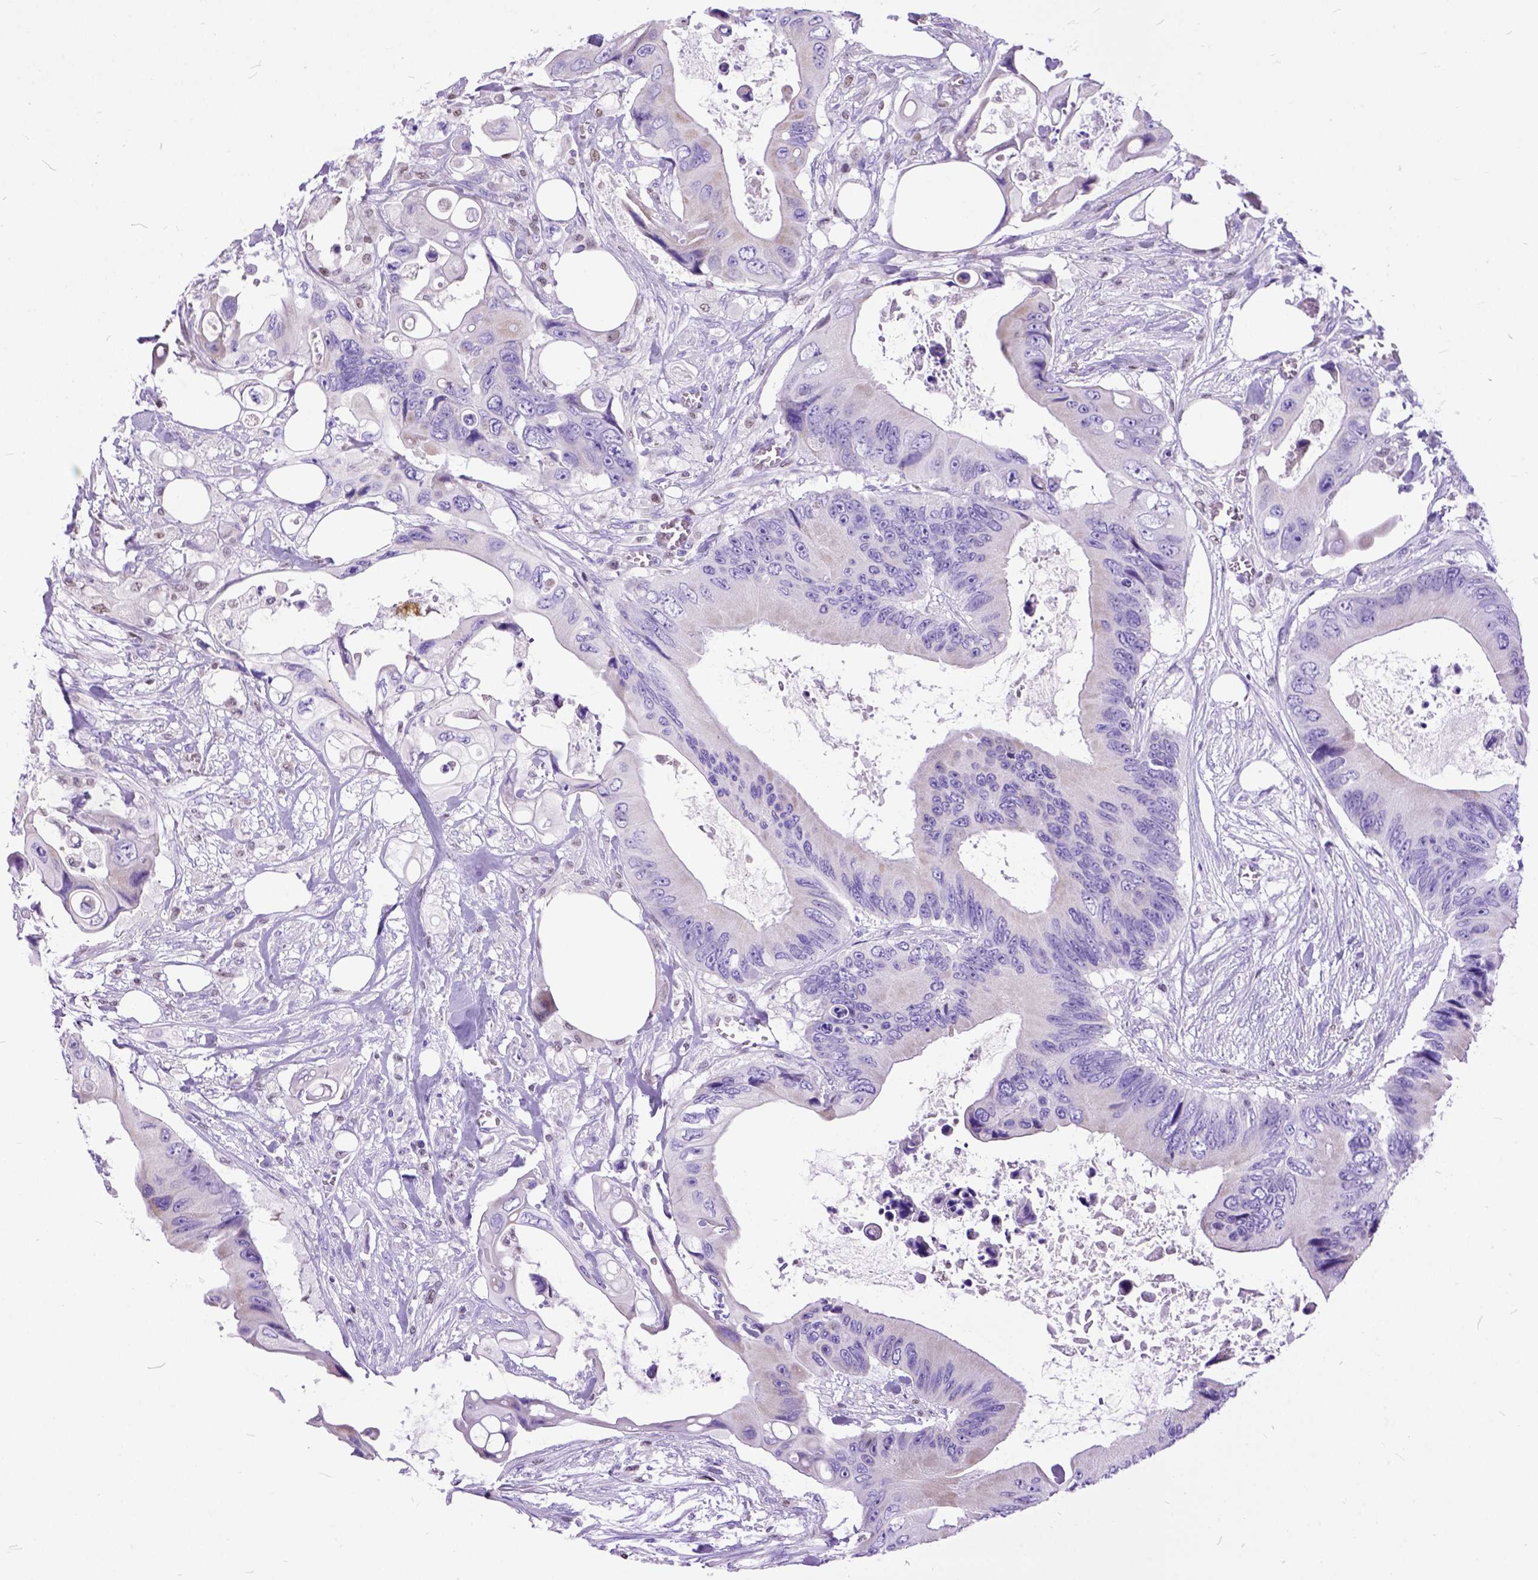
{"staining": {"intensity": "weak", "quantity": "25%-75%", "location": "cytoplasmic/membranous"}, "tissue": "colorectal cancer", "cell_type": "Tumor cells", "image_type": "cancer", "snomed": [{"axis": "morphology", "description": "Adenocarcinoma, NOS"}, {"axis": "topography", "description": "Rectum"}], "caption": "DAB (3,3'-diaminobenzidine) immunohistochemical staining of human colorectal adenocarcinoma exhibits weak cytoplasmic/membranous protein staining in approximately 25%-75% of tumor cells. (Brightfield microscopy of DAB IHC at high magnification).", "gene": "CRB1", "patient": {"sex": "male", "age": 63}}